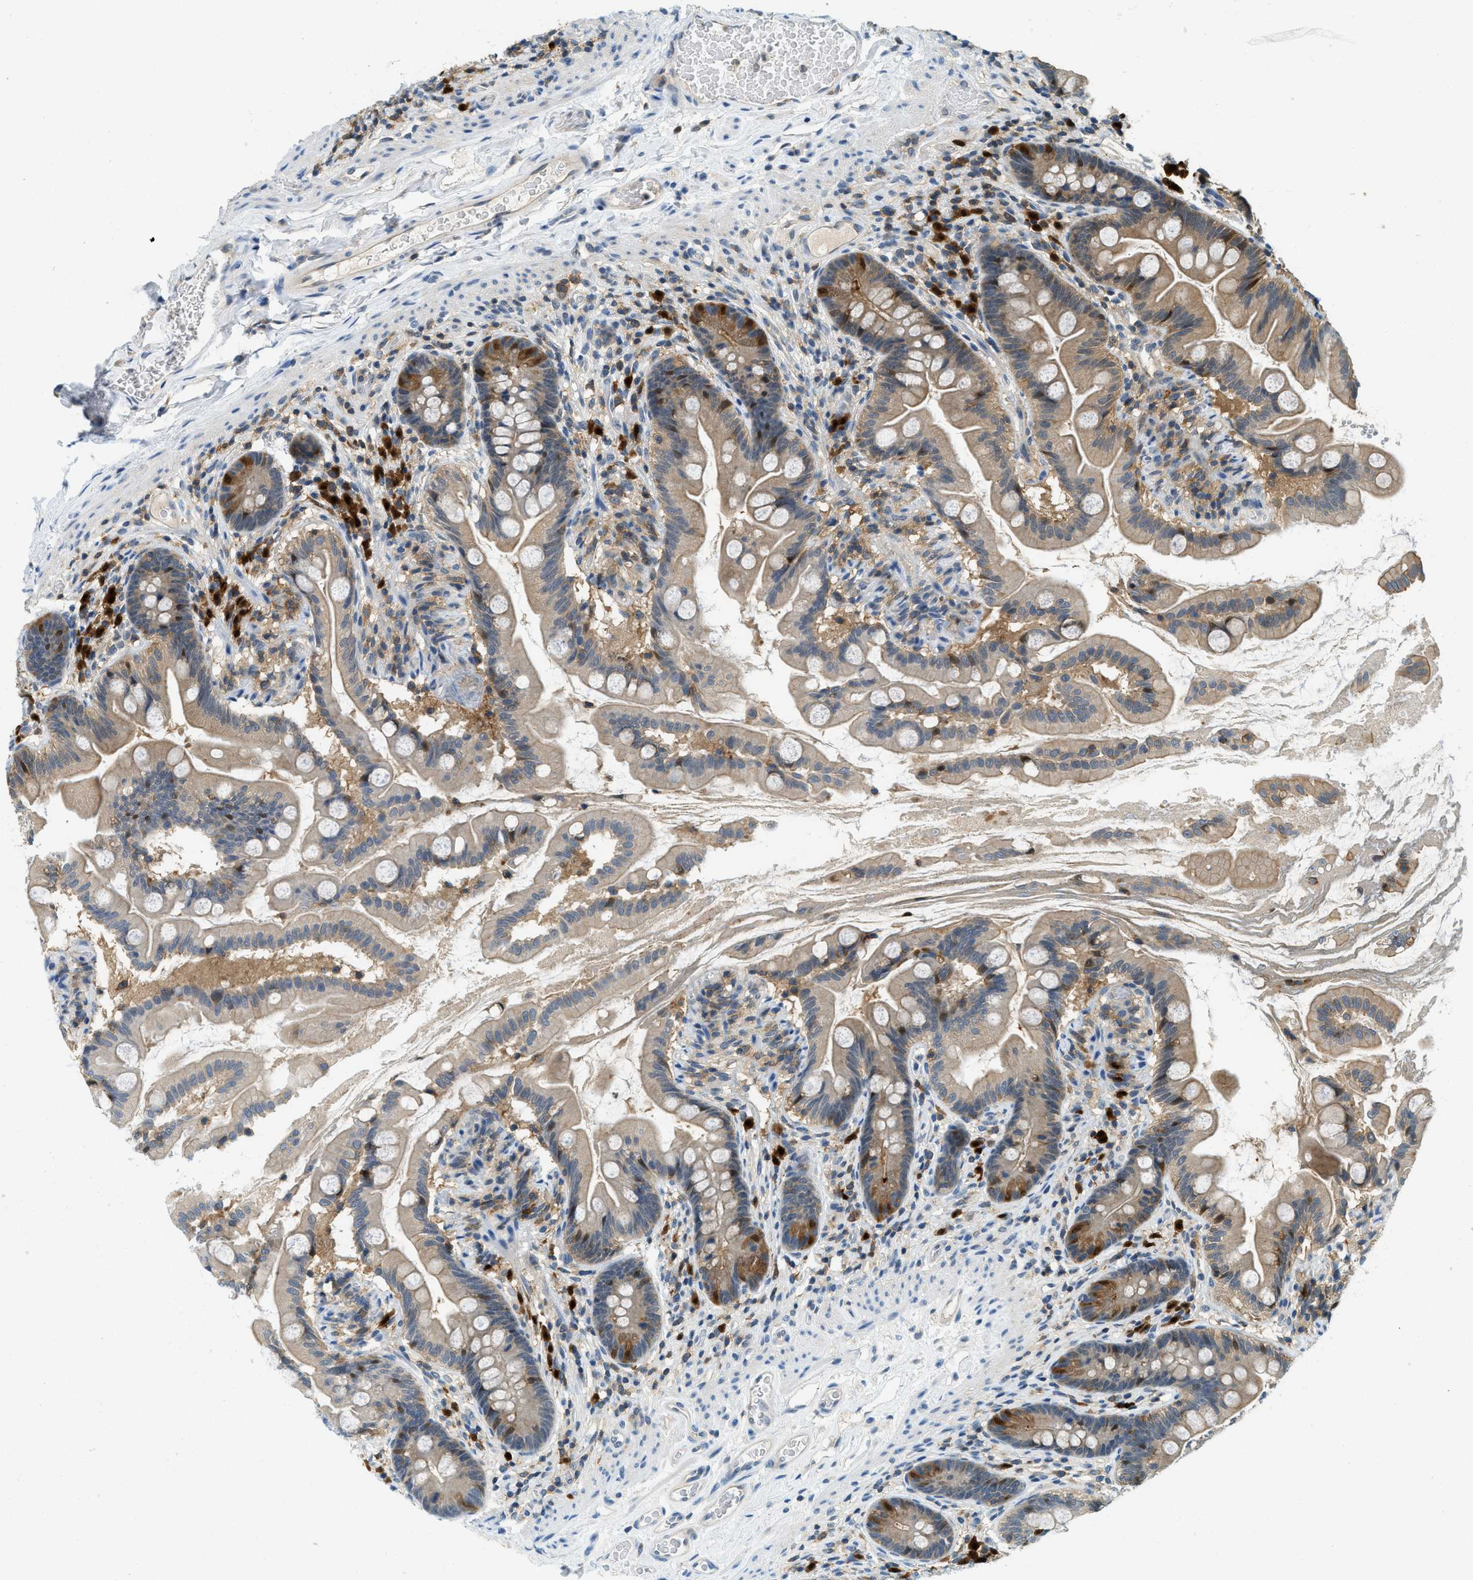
{"staining": {"intensity": "weak", "quantity": ">75%", "location": "cytoplasmic/membranous"}, "tissue": "small intestine", "cell_type": "Glandular cells", "image_type": "normal", "snomed": [{"axis": "morphology", "description": "Normal tissue, NOS"}, {"axis": "topography", "description": "Small intestine"}], "caption": "An IHC photomicrograph of normal tissue is shown. Protein staining in brown labels weak cytoplasmic/membranous positivity in small intestine within glandular cells.", "gene": "GMPPB", "patient": {"sex": "female", "age": 56}}